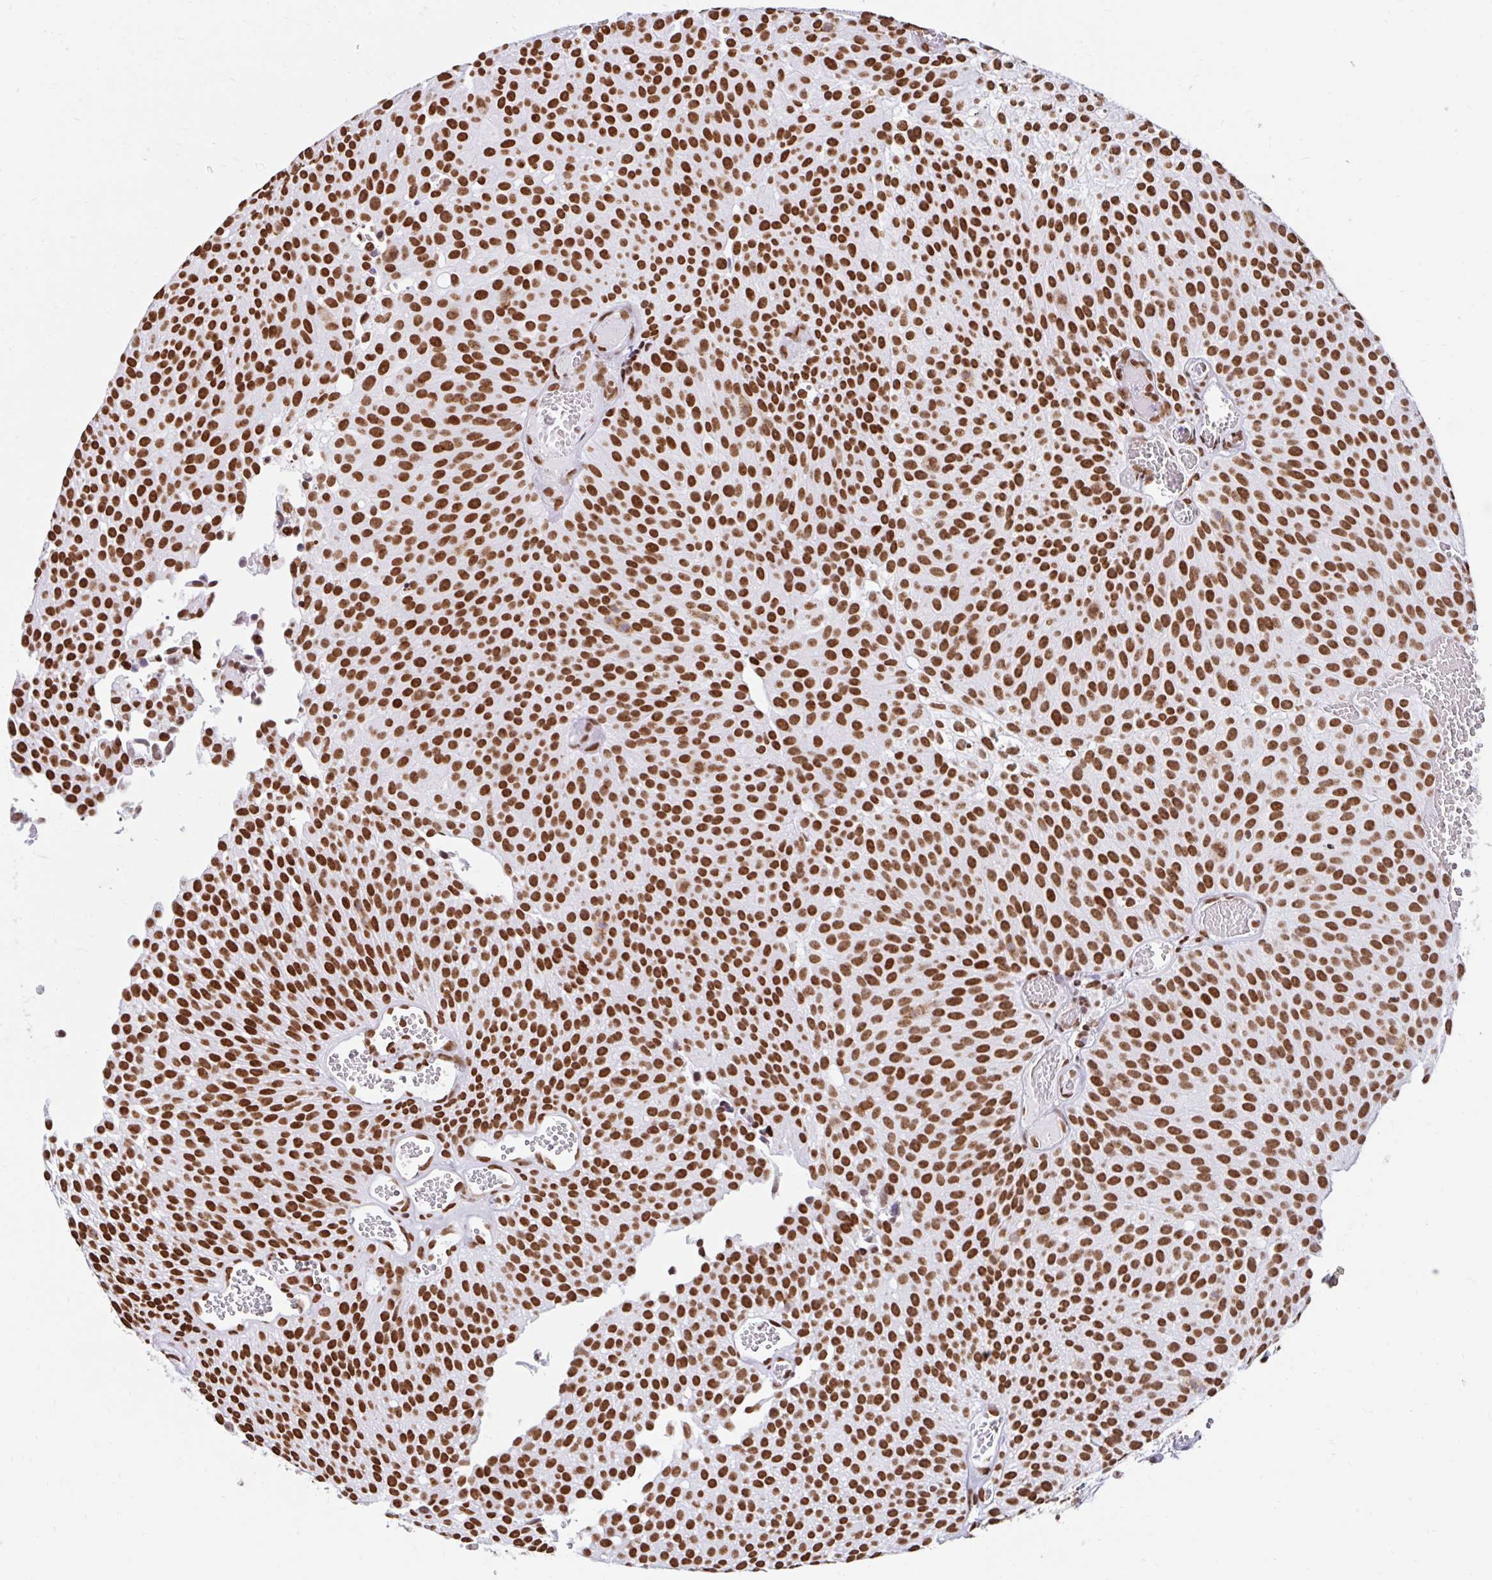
{"staining": {"intensity": "strong", "quantity": ">75%", "location": "nuclear"}, "tissue": "urothelial cancer", "cell_type": "Tumor cells", "image_type": "cancer", "snomed": [{"axis": "morphology", "description": "Urothelial carcinoma, Low grade"}, {"axis": "topography", "description": "Urinary bladder"}], "caption": "Brown immunohistochemical staining in human urothelial cancer displays strong nuclear staining in approximately >75% of tumor cells.", "gene": "KHDRBS1", "patient": {"sex": "female", "age": 79}}